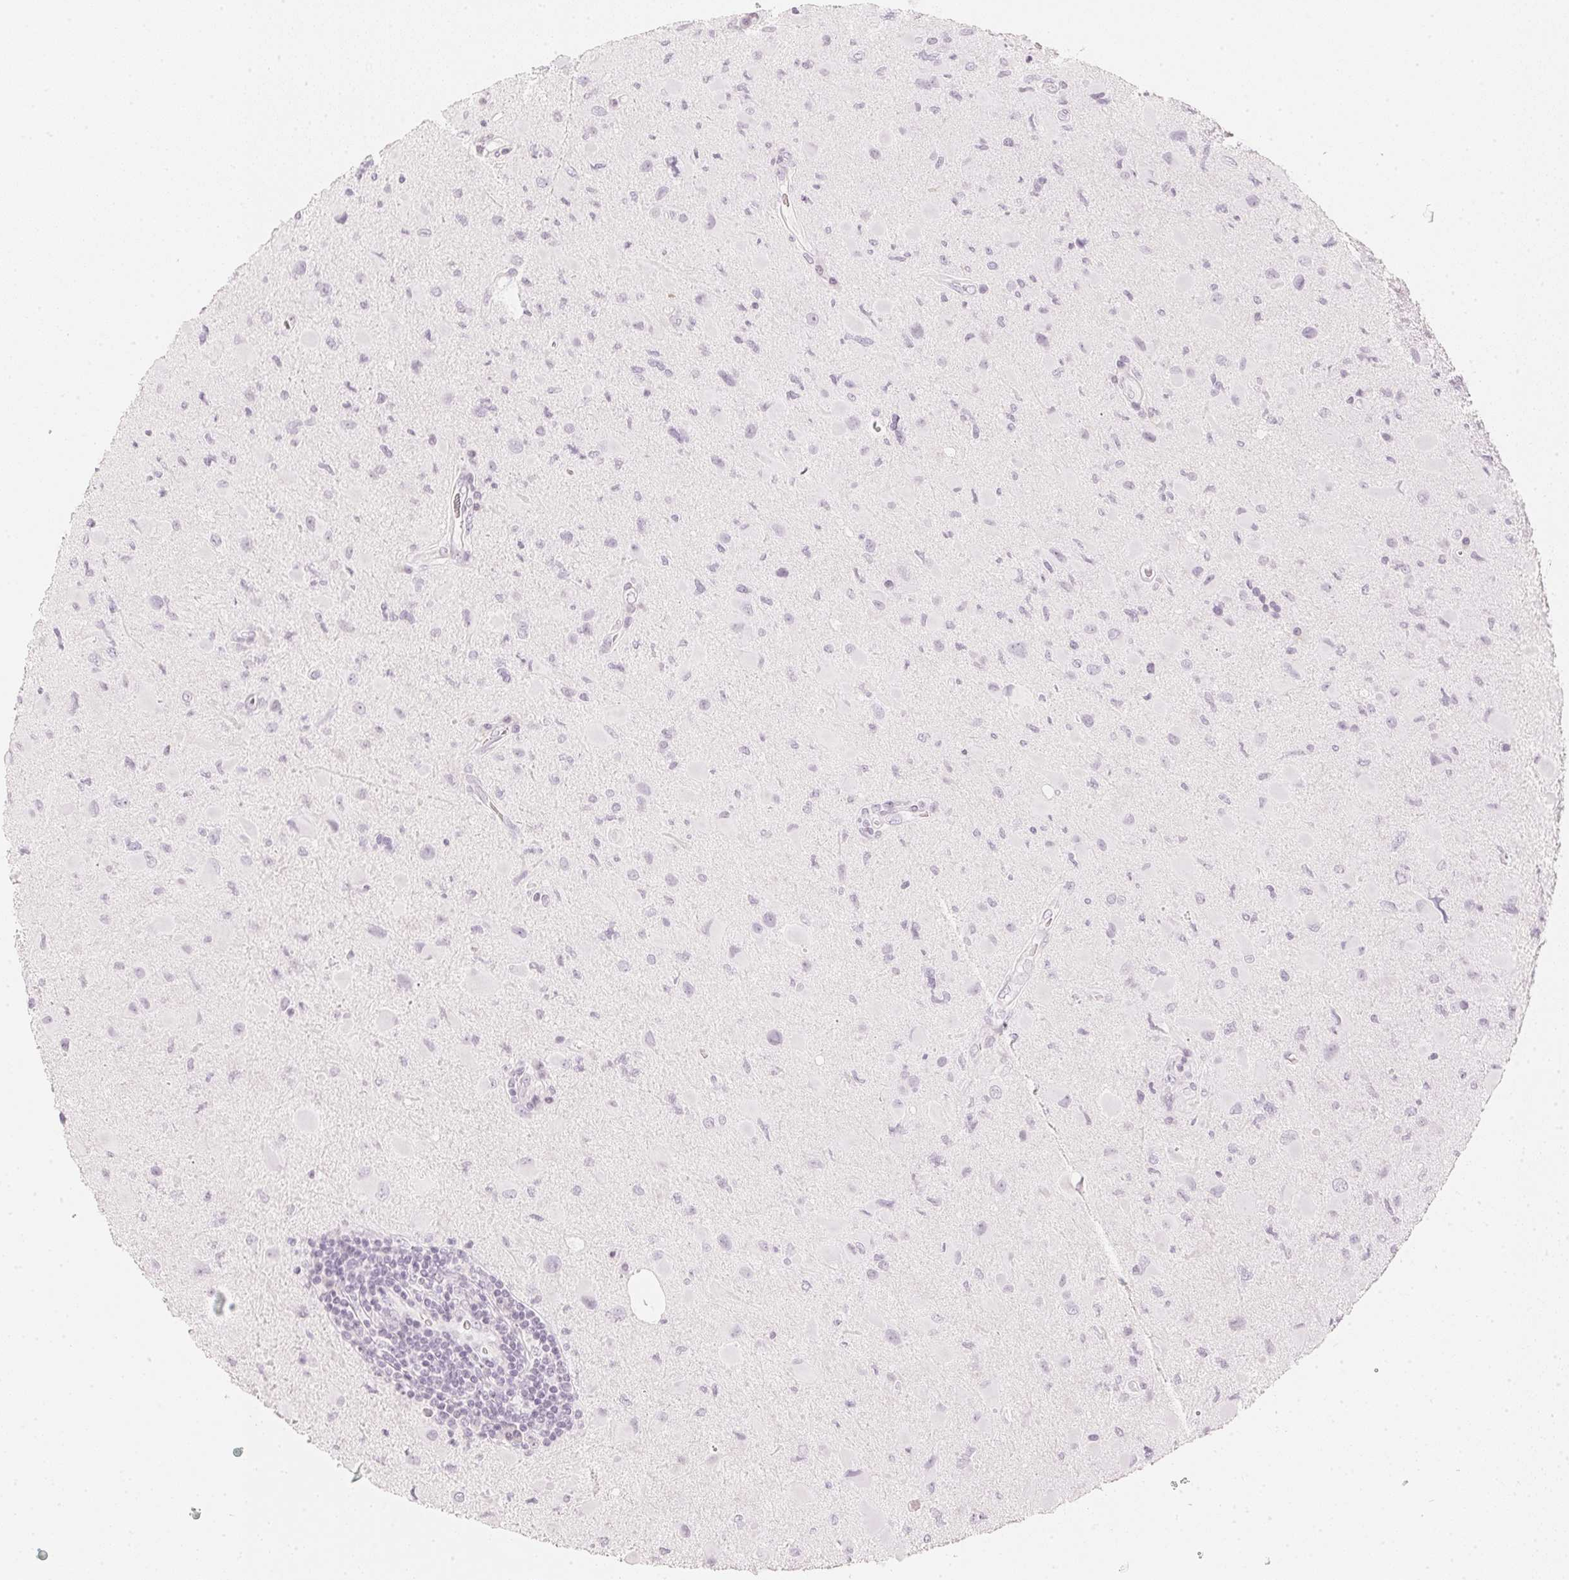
{"staining": {"intensity": "negative", "quantity": "none", "location": "none"}, "tissue": "glioma", "cell_type": "Tumor cells", "image_type": "cancer", "snomed": [{"axis": "morphology", "description": "Glioma, malignant, Low grade"}, {"axis": "topography", "description": "Brain"}], "caption": "An image of glioma stained for a protein shows no brown staining in tumor cells.", "gene": "SLC22A8", "patient": {"sex": "female", "age": 32}}